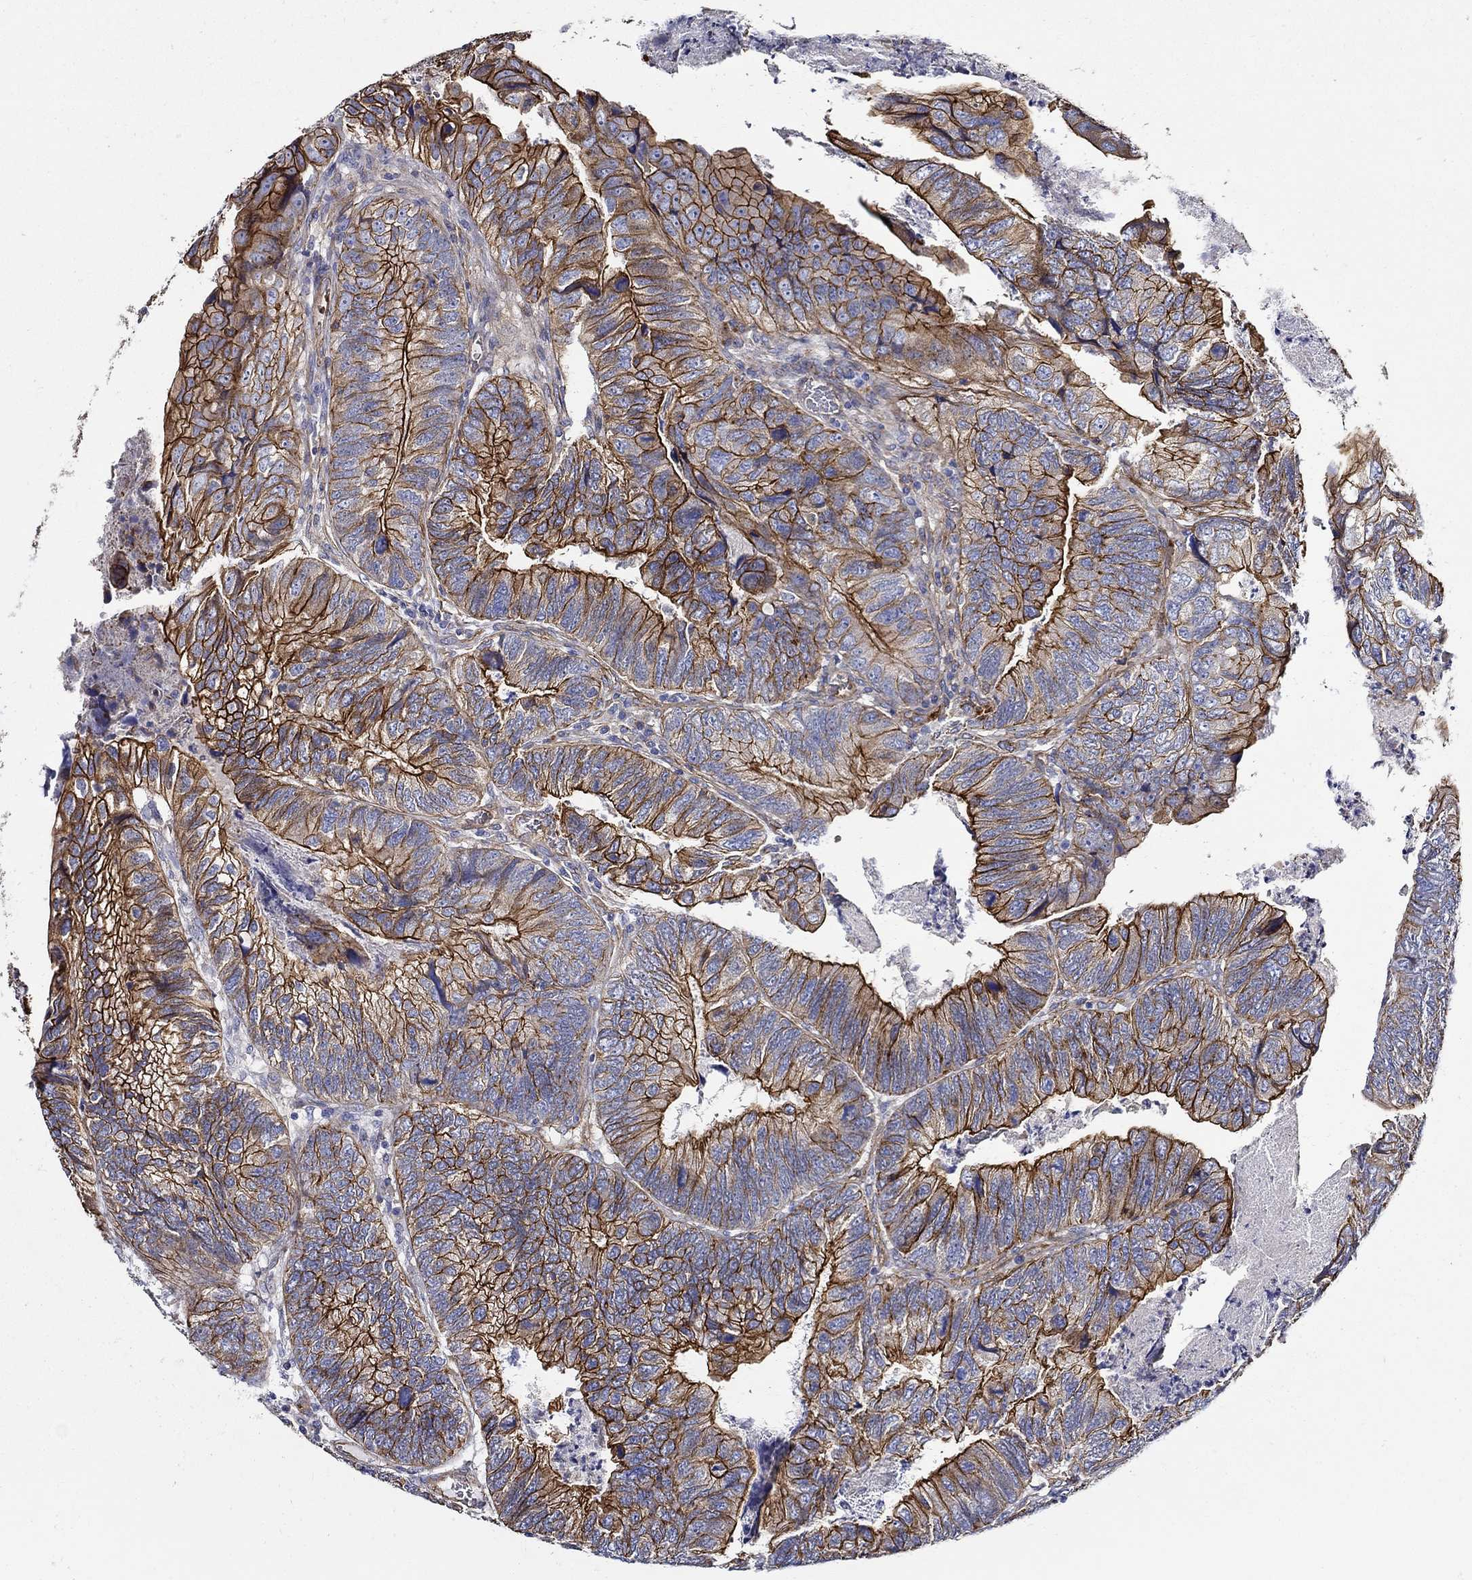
{"staining": {"intensity": "strong", "quantity": ">75%", "location": "cytoplasmic/membranous"}, "tissue": "colorectal cancer", "cell_type": "Tumor cells", "image_type": "cancer", "snomed": [{"axis": "morphology", "description": "Adenocarcinoma, NOS"}, {"axis": "topography", "description": "Colon"}], "caption": "Immunohistochemical staining of adenocarcinoma (colorectal) exhibits high levels of strong cytoplasmic/membranous staining in approximately >75% of tumor cells.", "gene": "APBB3", "patient": {"sex": "female", "age": 67}}